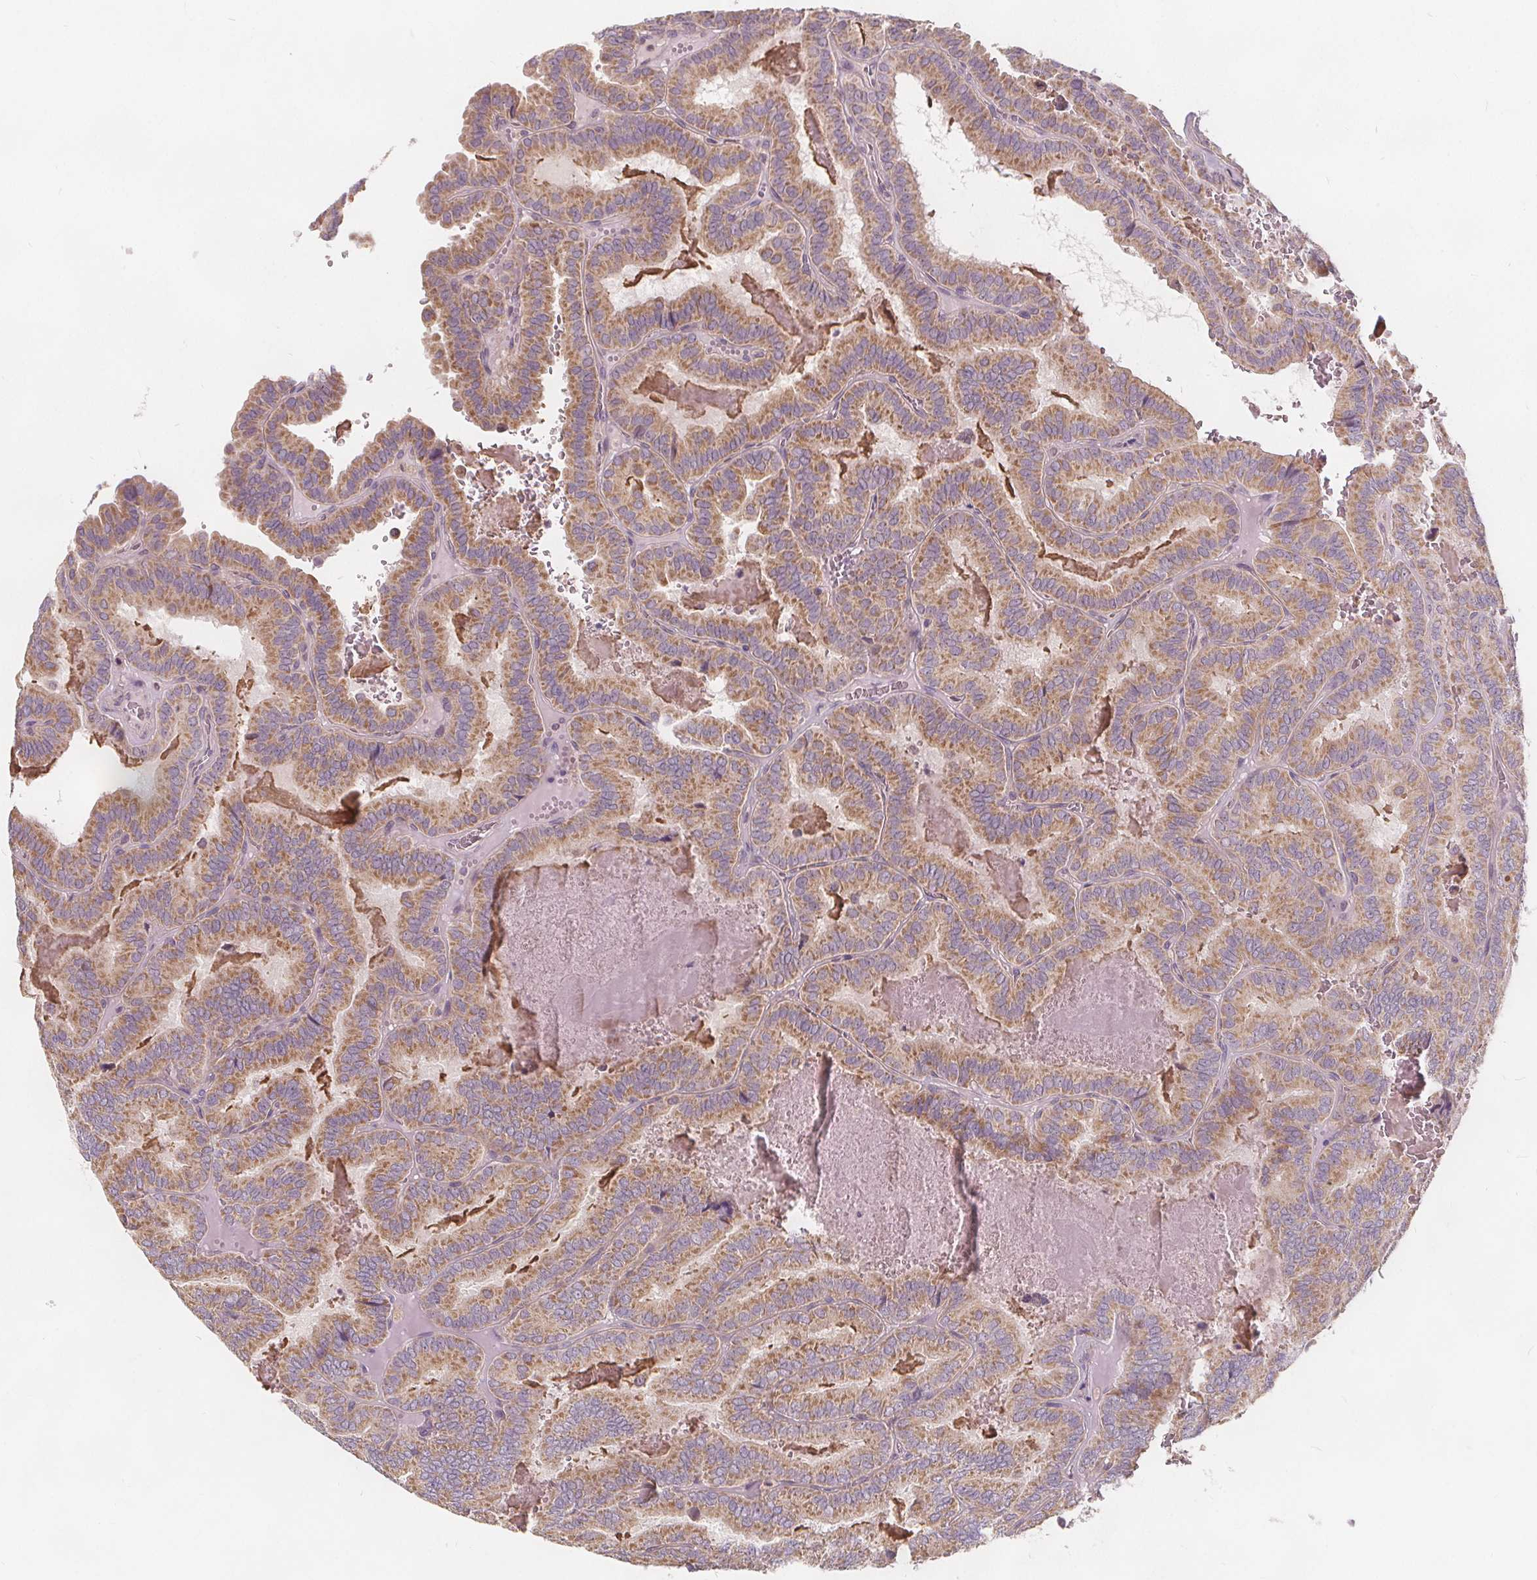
{"staining": {"intensity": "moderate", "quantity": ">75%", "location": "cytoplasmic/membranous"}, "tissue": "thyroid cancer", "cell_type": "Tumor cells", "image_type": "cancer", "snomed": [{"axis": "morphology", "description": "Papillary adenocarcinoma, NOS"}, {"axis": "topography", "description": "Thyroid gland"}], "caption": "Human thyroid papillary adenocarcinoma stained with a brown dye shows moderate cytoplasmic/membranous positive expression in about >75% of tumor cells.", "gene": "DRC3", "patient": {"sex": "female", "age": 75}}